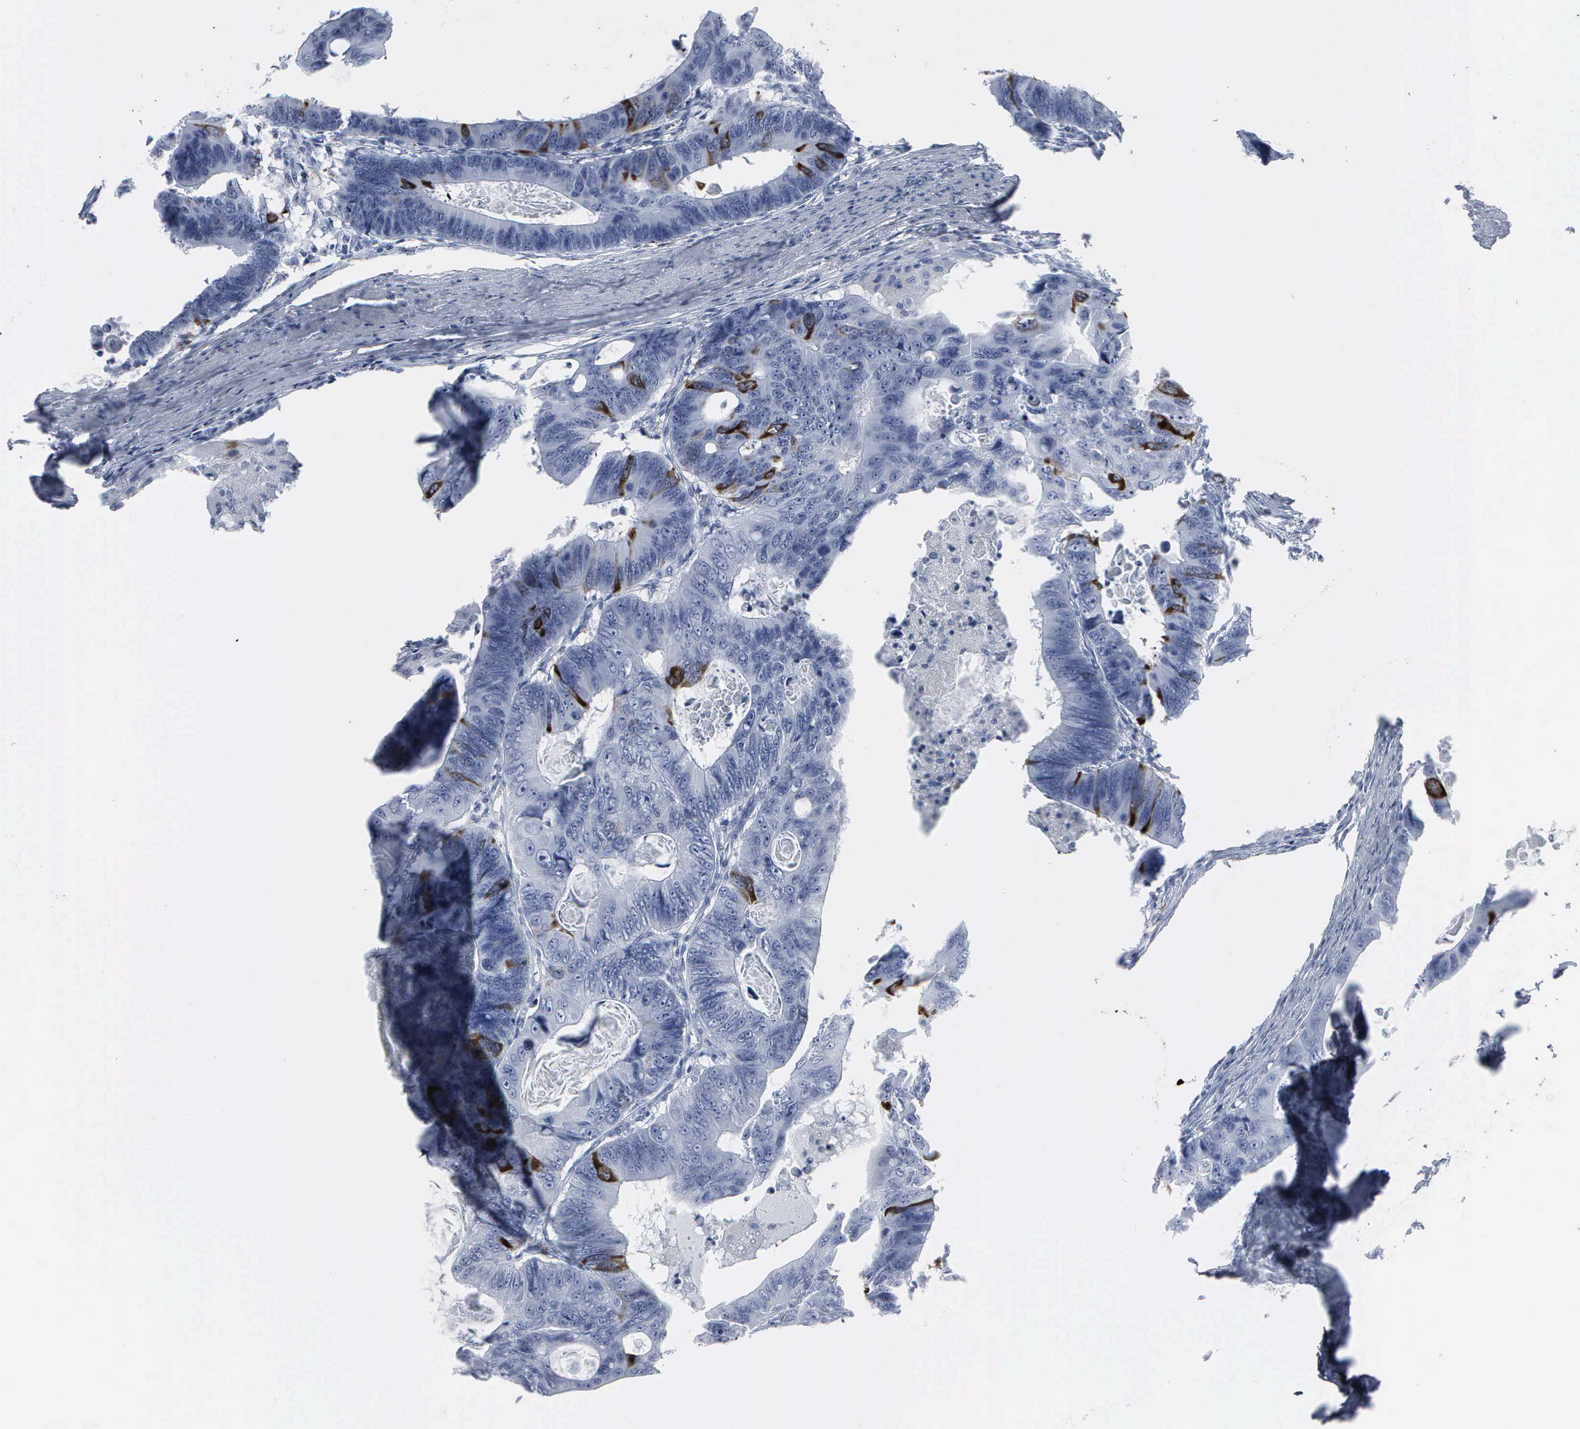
{"staining": {"intensity": "strong", "quantity": "<25%", "location": "cytoplasmic/membranous,nuclear"}, "tissue": "colorectal cancer", "cell_type": "Tumor cells", "image_type": "cancer", "snomed": [{"axis": "morphology", "description": "Adenocarcinoma, NOS"}, {"axis": "topography", "description": "Colon"}], "caption": "The micrograph demonstrates a brown stain indicating the presence of a protein in the cytoplasmic/membranous and nuclear of tumor cells in adenocarcinoma (colorectal). The staining is performed using DAB (3,3'-diaminobenzidine) brown chromogen to label protein expression. The nuclei are counter-stained blue using hematoxylin.", "gene": "CCNB1", "patient": {"sex": "female", "age": 55}}